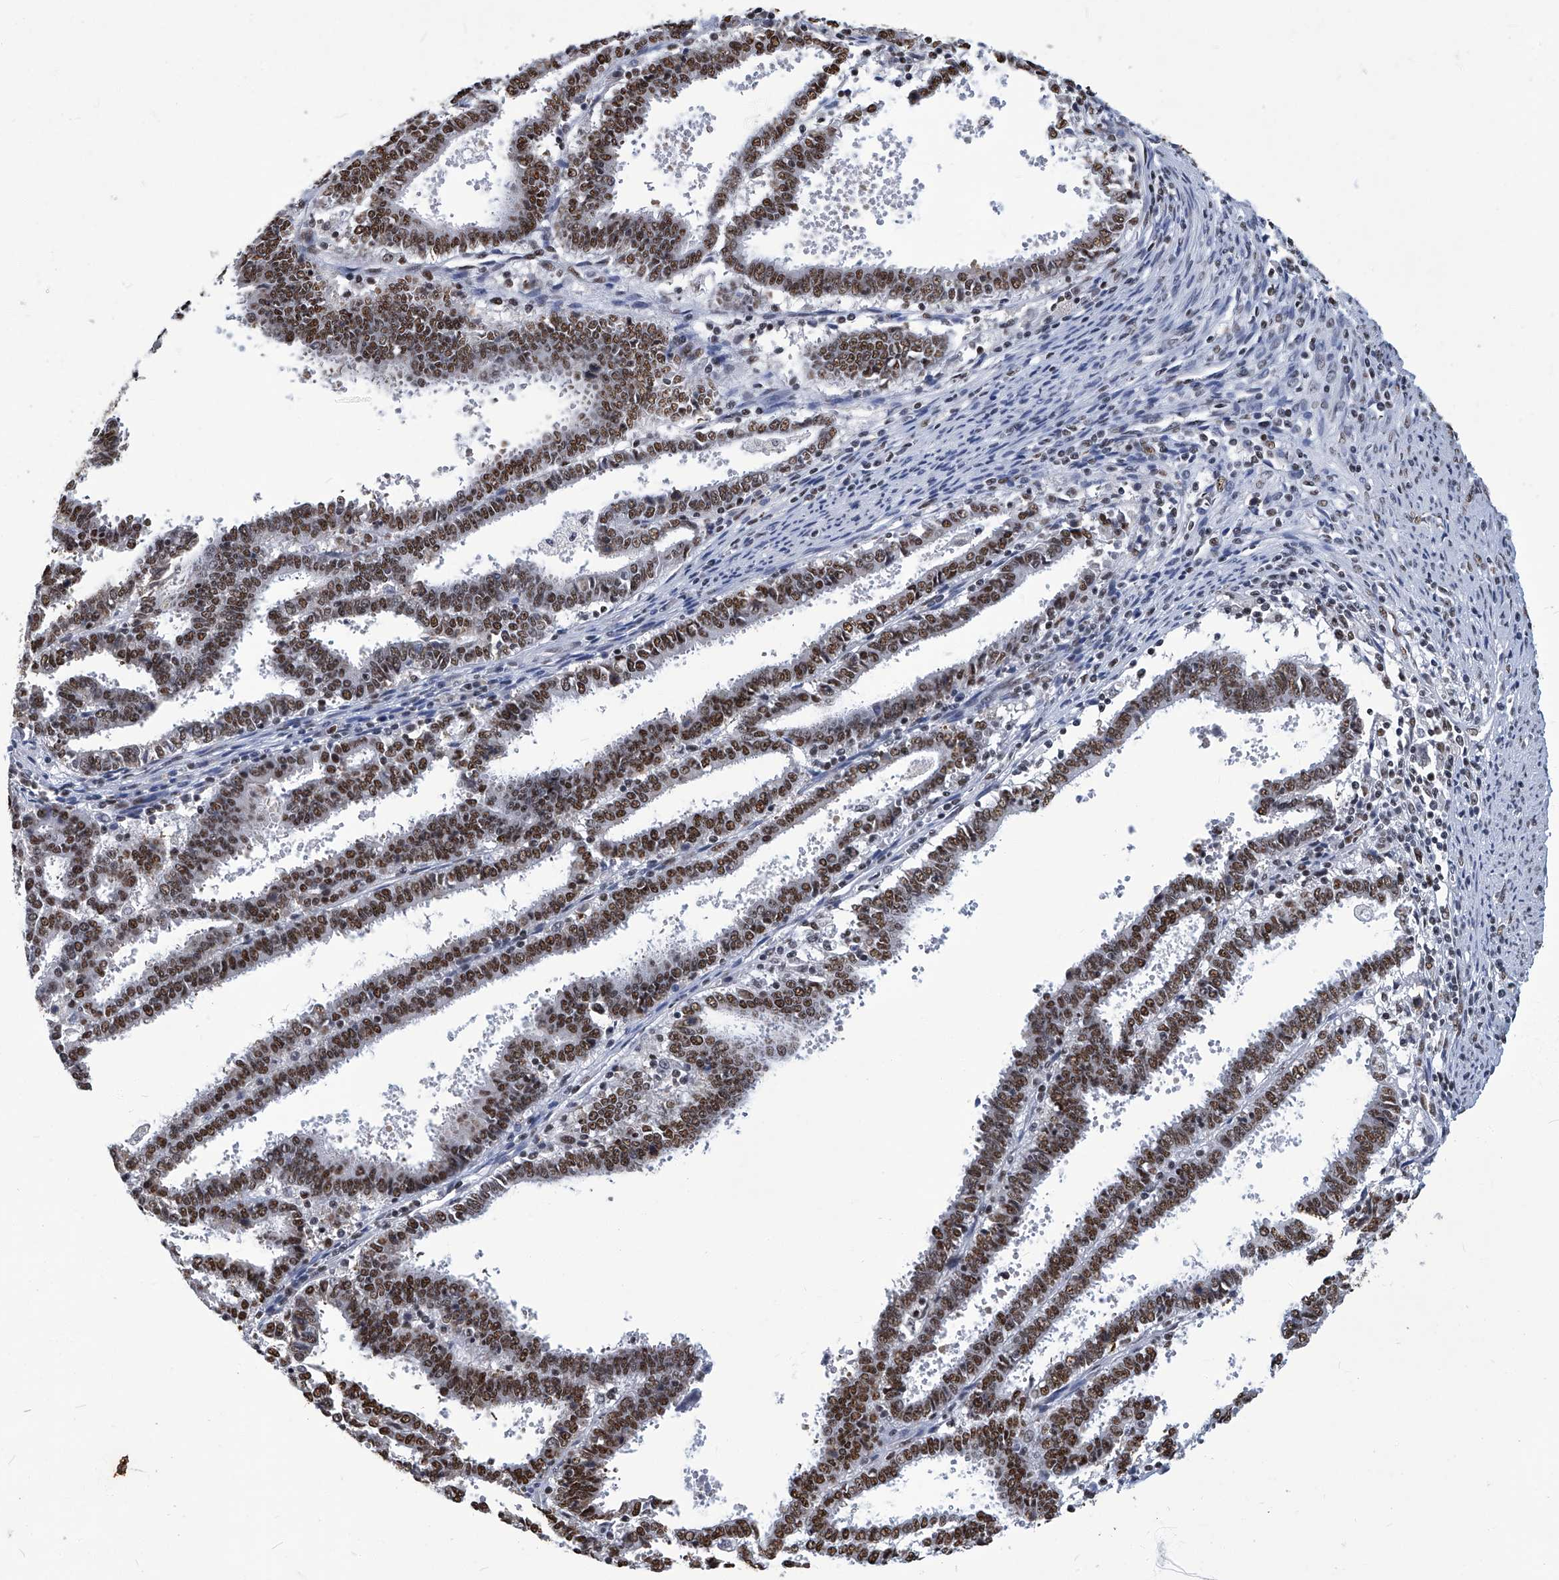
{"staining": {"intensity": "moderate", "quantity": ">75%", "location": "nuclear"}, "tissue": "endometrial cancer", "cell_type": "Tumor cells", "image_type": "cancer", "snomed": [{"axis": "morphology", "description": "Adenocarcinoma, NOS"}, {"axis": "topography", "description": "Uterus"}], "caption": "IHC histopathology image of endometrial cancer stained for a protein (brown), which exhibits medium levels of moderate nuclear staining in about >75% of tumor cells.", "gene": "HBP1", "patient": {"sex": "female", "age": 83}}